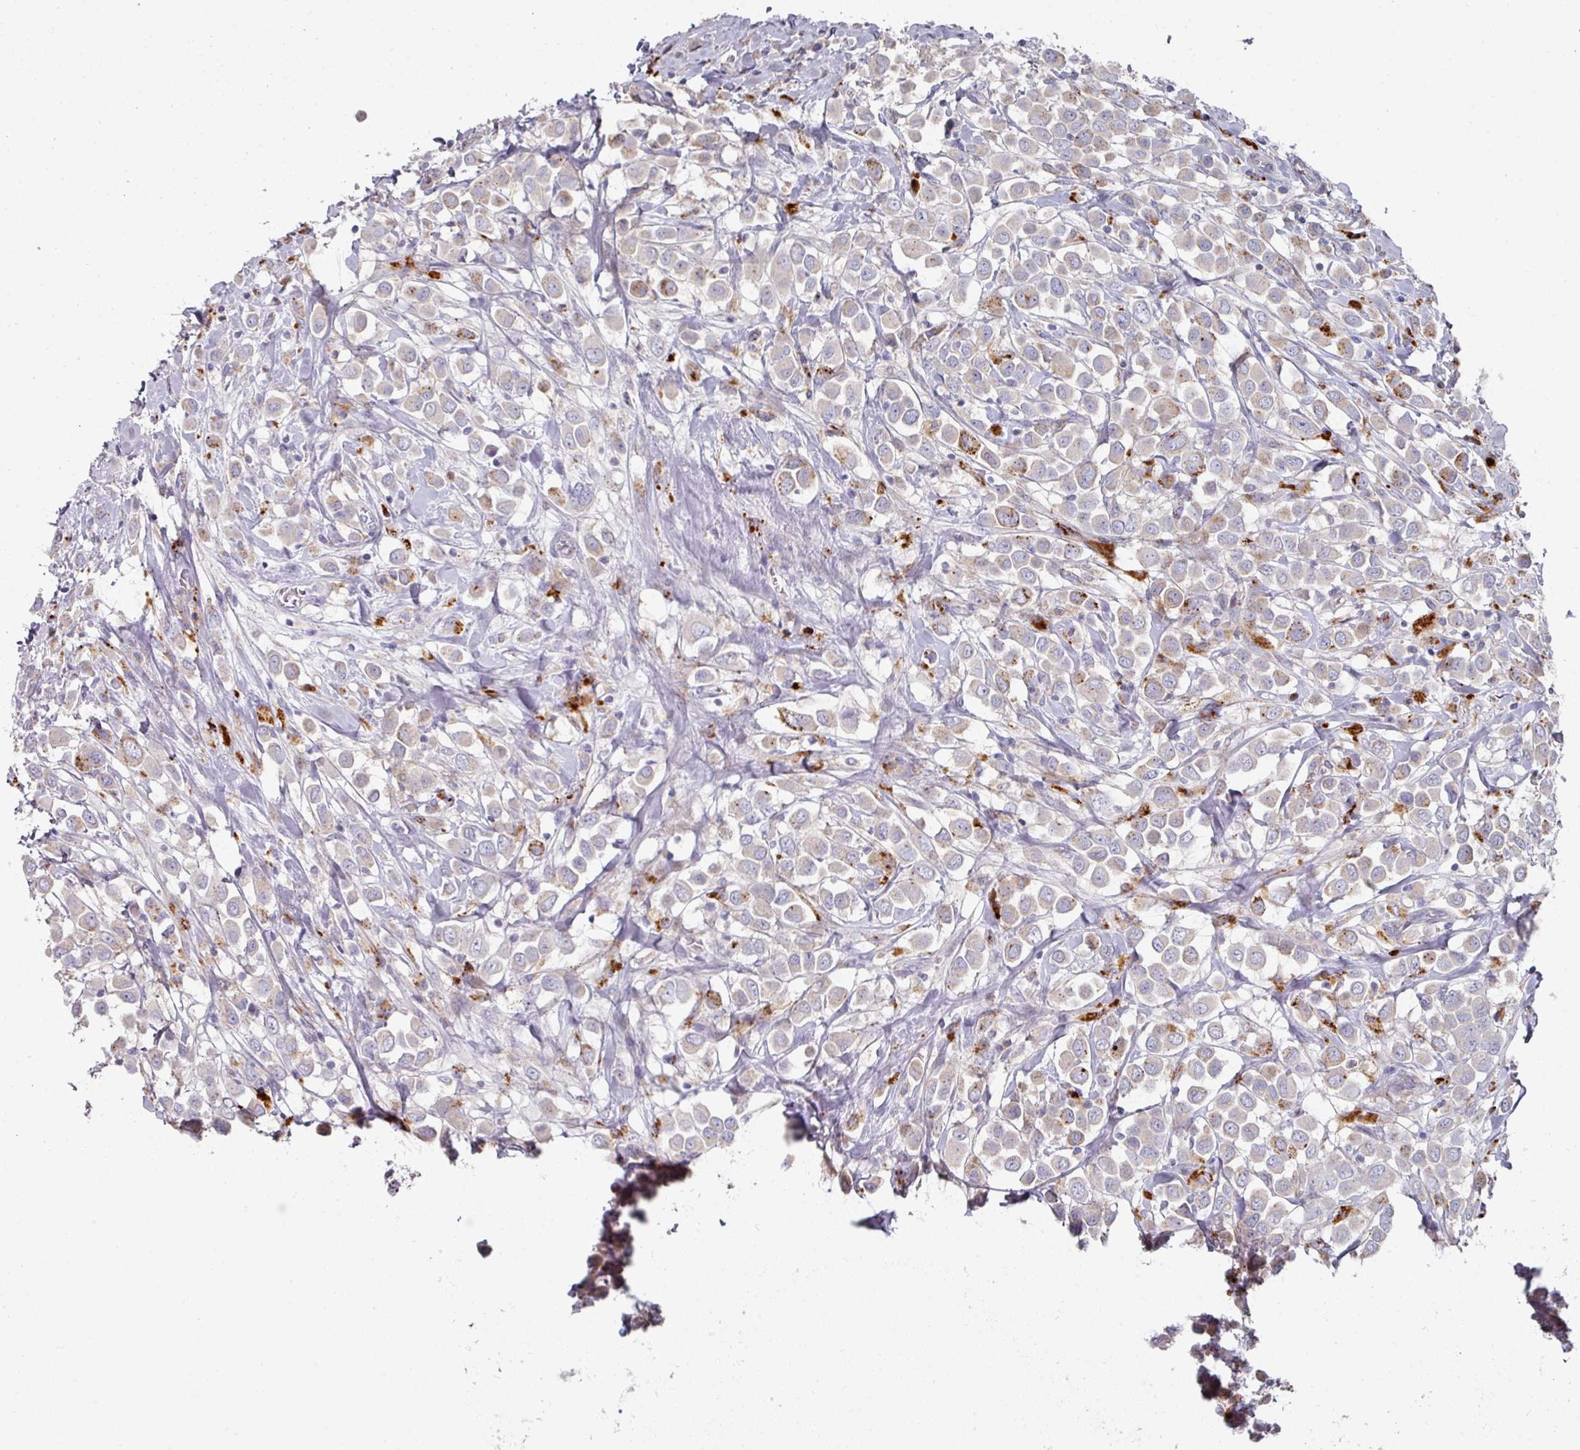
{"staining": {"intensity": "moderate", "quantity": "<25%", "location": "cytoplasmic/membranous"}, "tissue": "breast cancer", "cell_type": "Tumor cells", "image_type": "cancer", "snomed": [{"axis": "morphology", "description": "Duct carcinoma"}, {"axis": "topography", "description": "Breast"}], "caption": "Immunohistochemical staining of human breast infiltrating ductal carcinoma exhibits low levels of moderate cytoplasmic/membranous protein staining in approximately <25% of tumor cells.", "gene": "NT5C1A", "patient": {"sex": "female", "age": 61}}